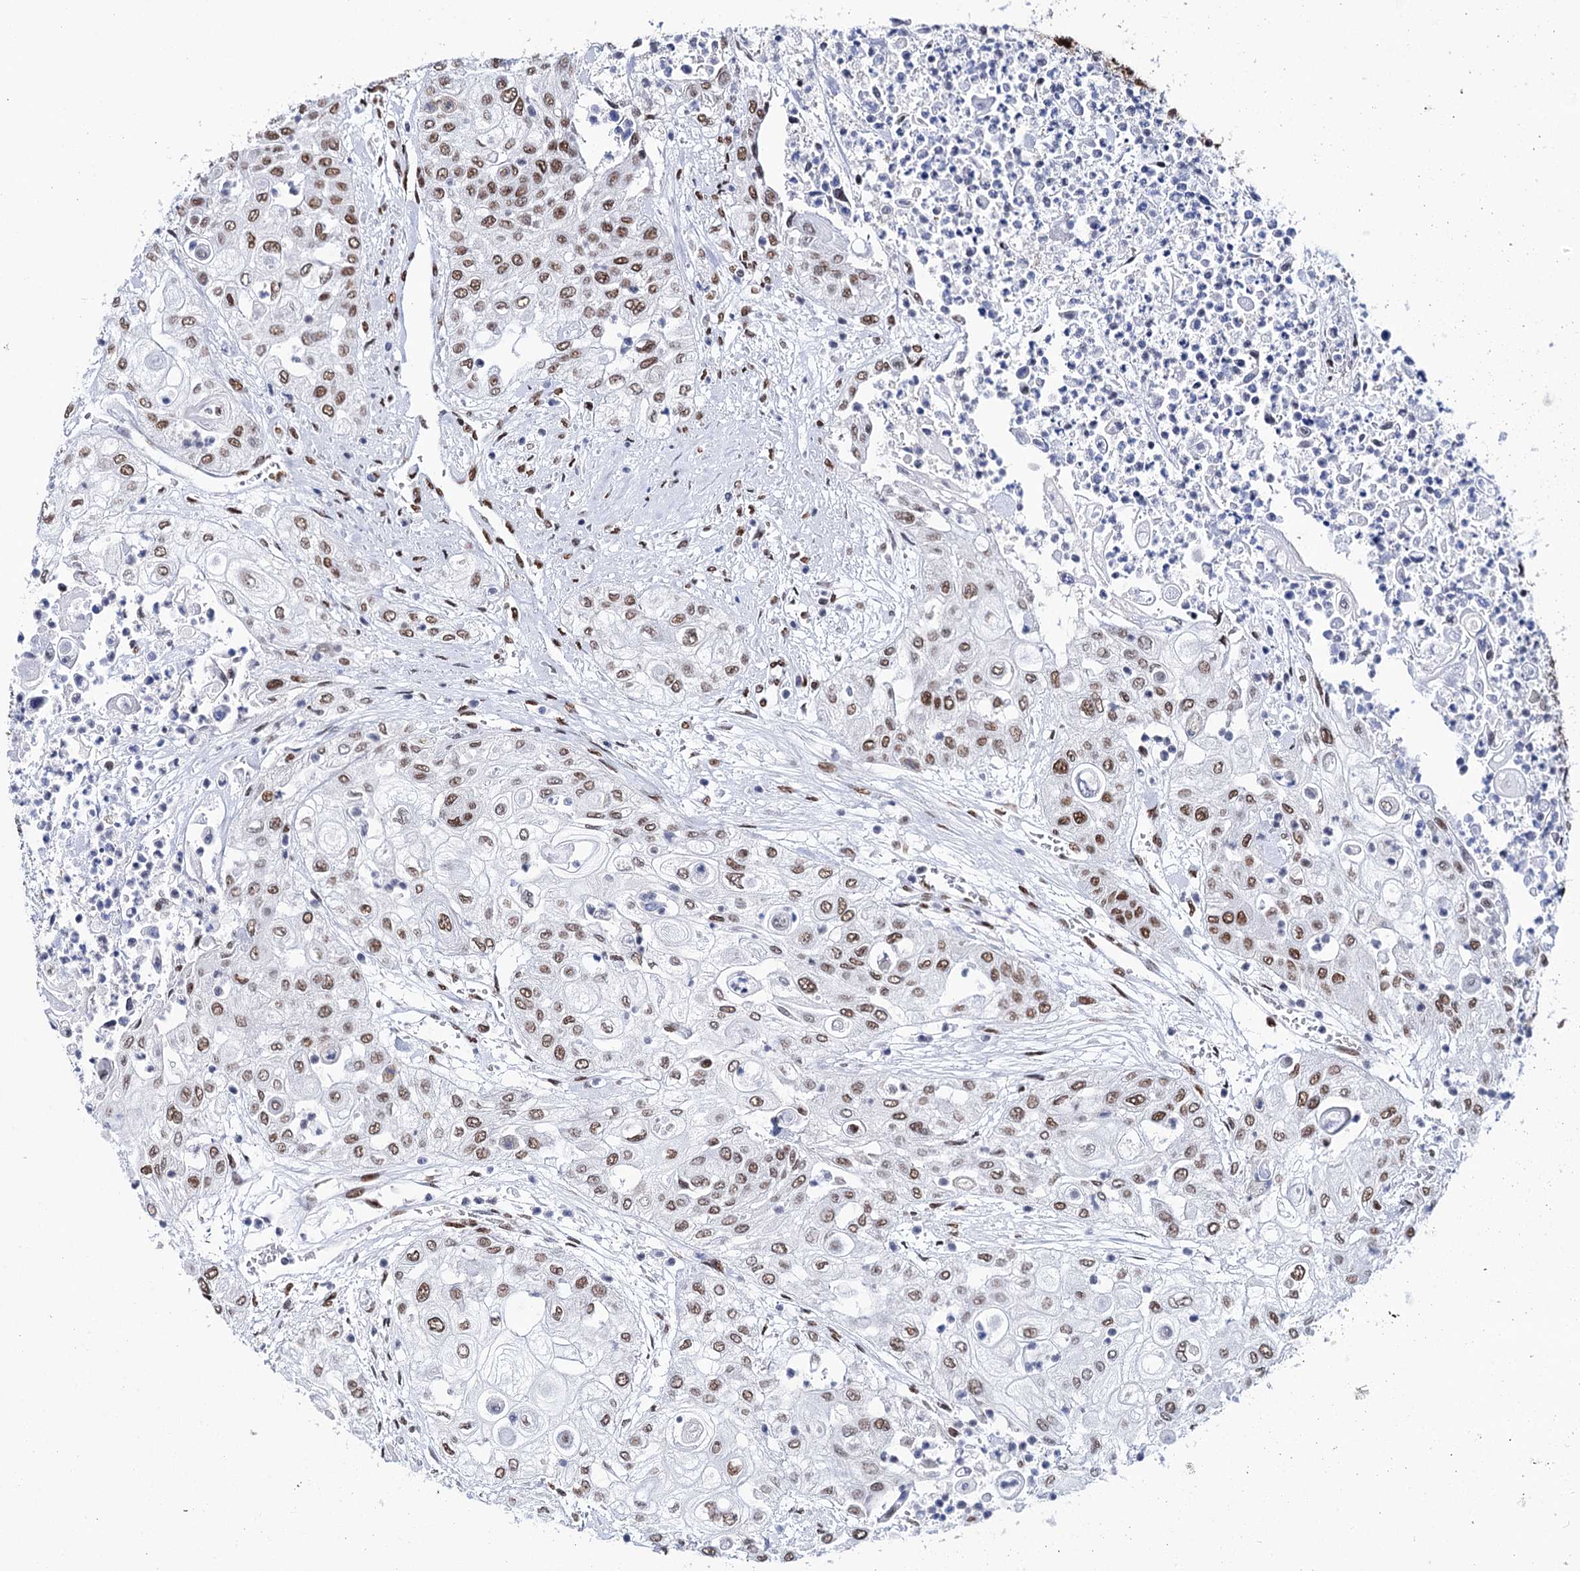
{"staining": {"intensity": "moderate", "quantity": ">75%", "location": "nuclear"}, "tissue": "urothelial cancer", "cell_type": "Tumor cells", "image_type": "cancer", "snomed": [{"axis": "morphology", "description": "Urothelial carcinoma, High grade"}, {"axis": "topography", "description": "Urinary bladder"}], "caption": "Immunohistochemistry photomicrograph of neoplastic tissue: human urothelial cancer stained using immunohistochemistry demonstrates medium levels of moderate protein expression localized specifically in the nuclear of tumor cells, appearing as a nuclear brown color.", "gene": "MATR3", "patient": {"sex": "female", "age": 79}}